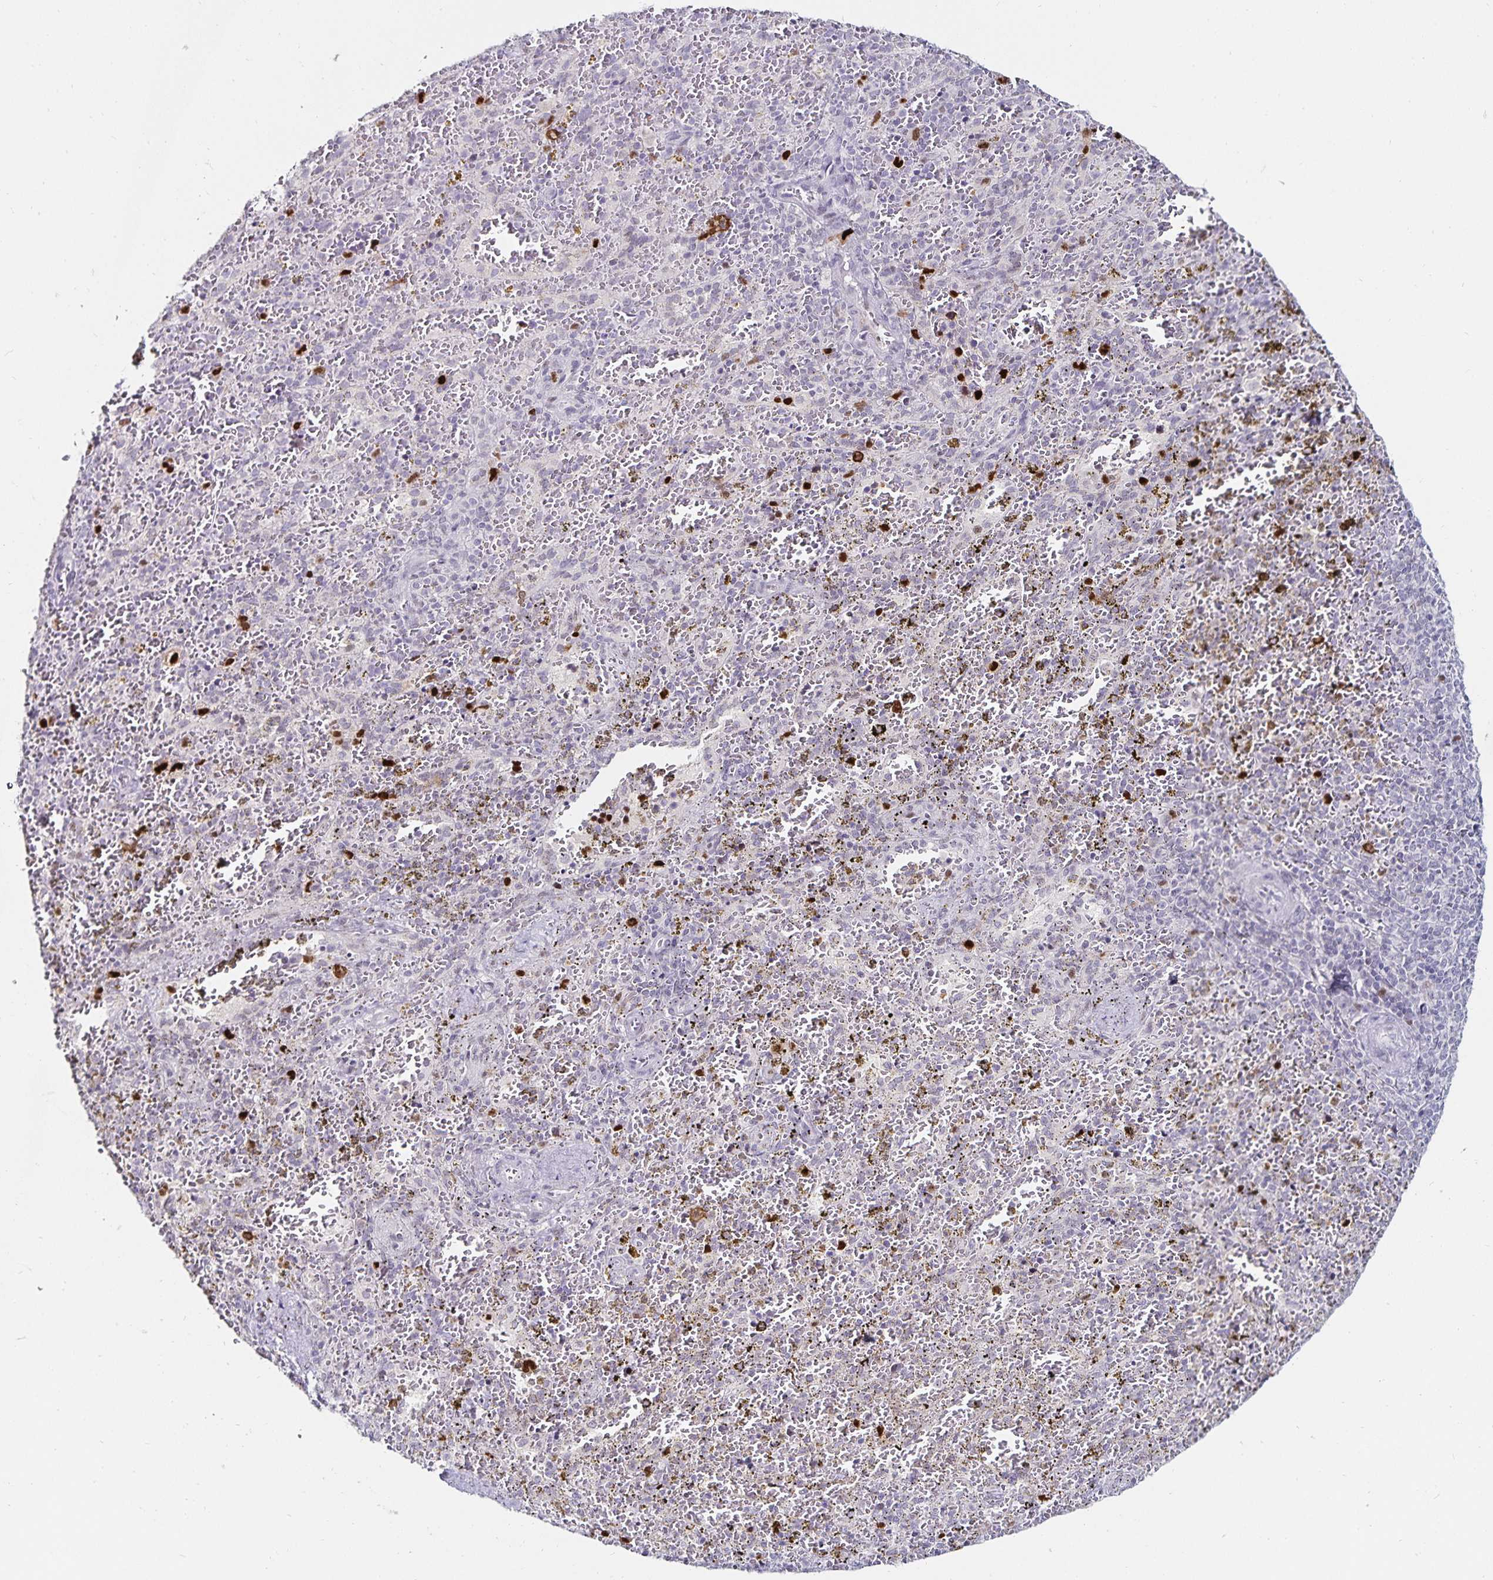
{"staining": {"intensity": "strong", "quantity": "<25%", "location": "nuclear"}, "tissue": "spleen", "cell_type": "Cells in red pulp", "image_type": "normal", "snomed": [{"axis": "morphology", "description": "Normal tissue, NOS"}, {"axis": "topography", "description": "Spleen"}], "caption": "Strong nuclear expression is seen in approximately <25% of cells in red pulp in benign spleen. Using DAB (3,3'-diaminobenzidine) (brown) and hematoxylin (blue) stains, captured at high magnification using brightfield microscopy.", "gene": "ANLN", "patient": {"sex": "female", "age": 50}}